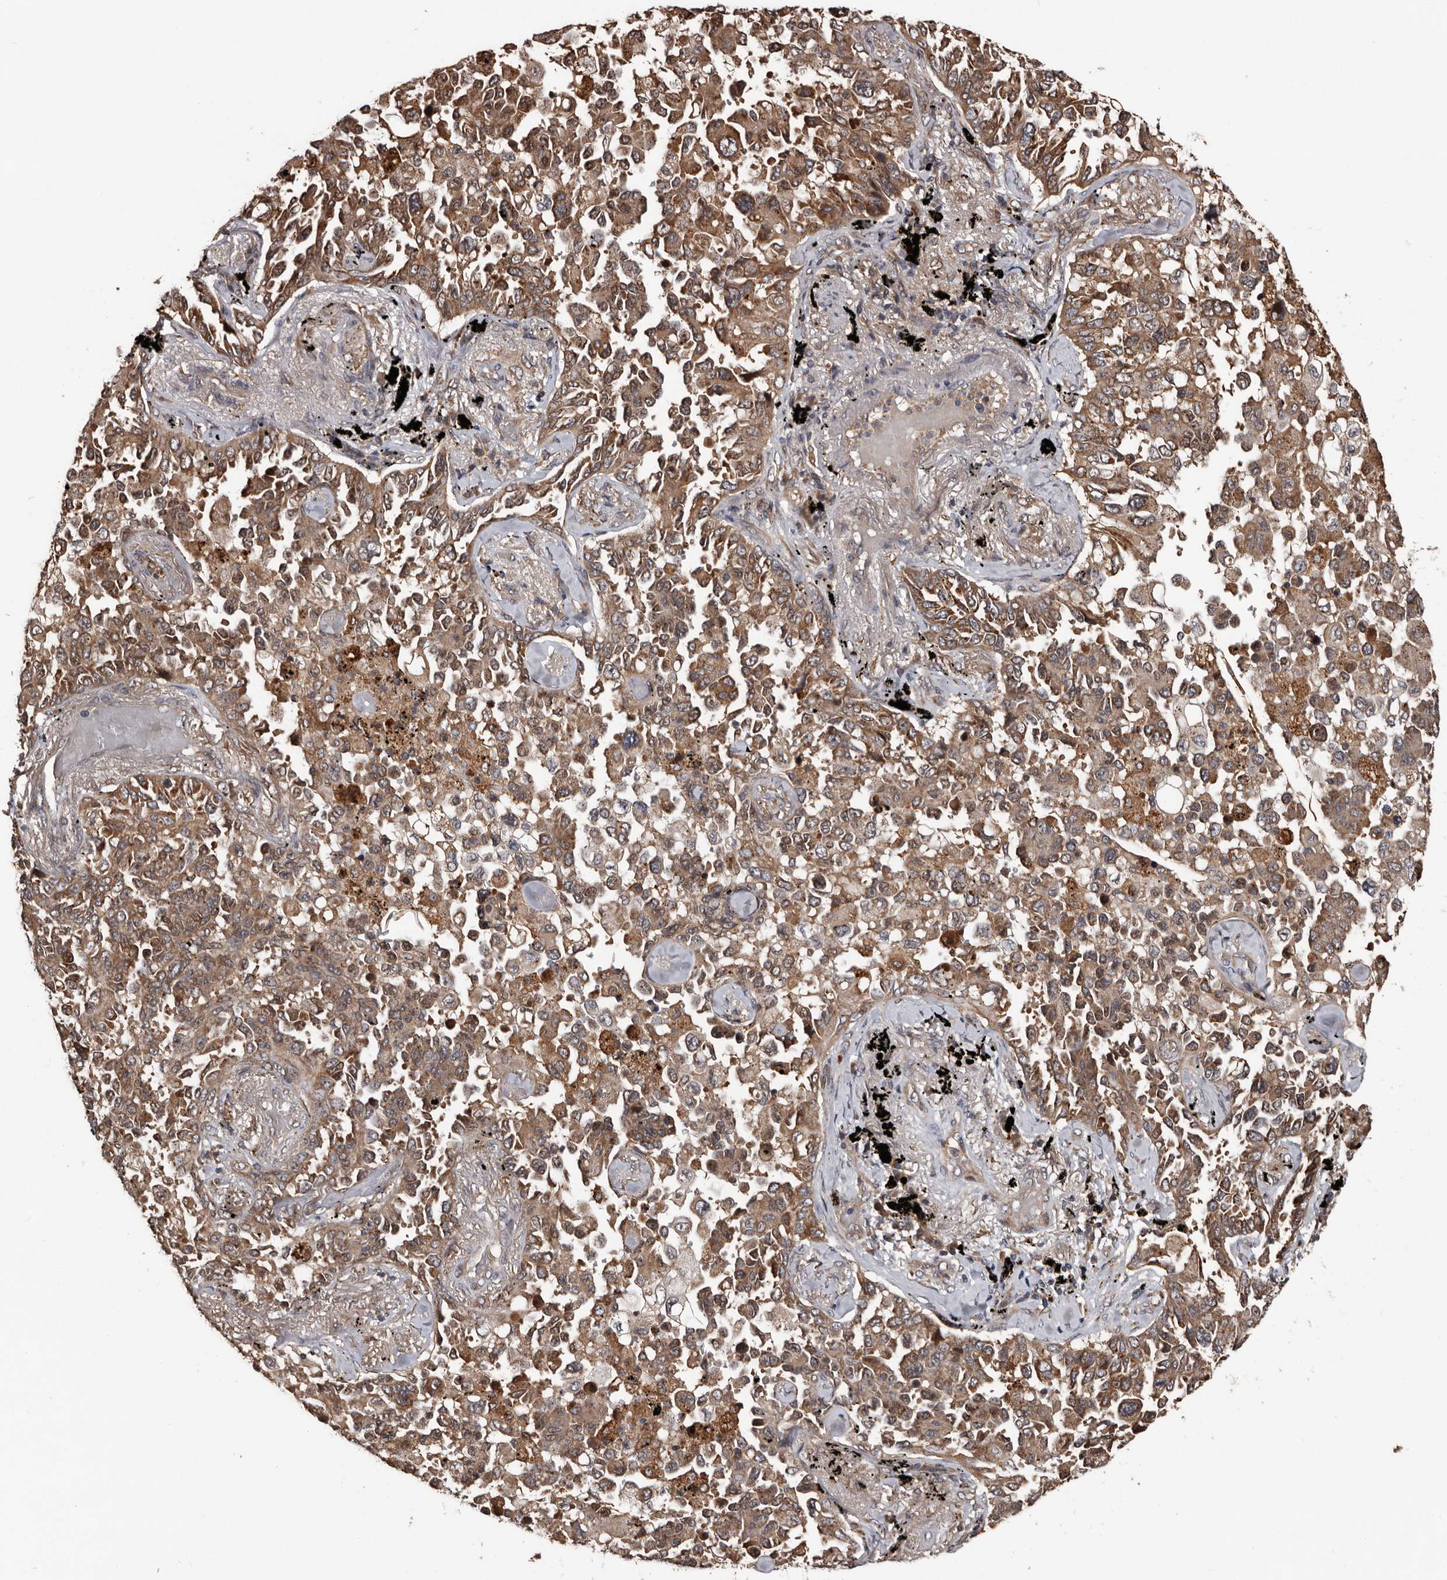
{"staining": {"intensity": "moderate", "quantity": ">75%", "location": "cytoplasmic/membranous"}, "tissue": "lung cancer", "cell_type": "Tumor cells", "image_type": "cancer", "snomed": [{"axis": "morphology", "description": "Adenocarcinoma, NOS"}, {"axis": "topography", "description": "Lung"}], "caption": "DAB (3,3'-diaminobenzidine) immunohistochemical staining of lung cancer (adenocarcinoma) reveals moderate cytoplasmic/membranous protein expression in about >75% of tumor cells.", "gene": "SERTAD4", "patient": {"sex": "female", "age": 67}}